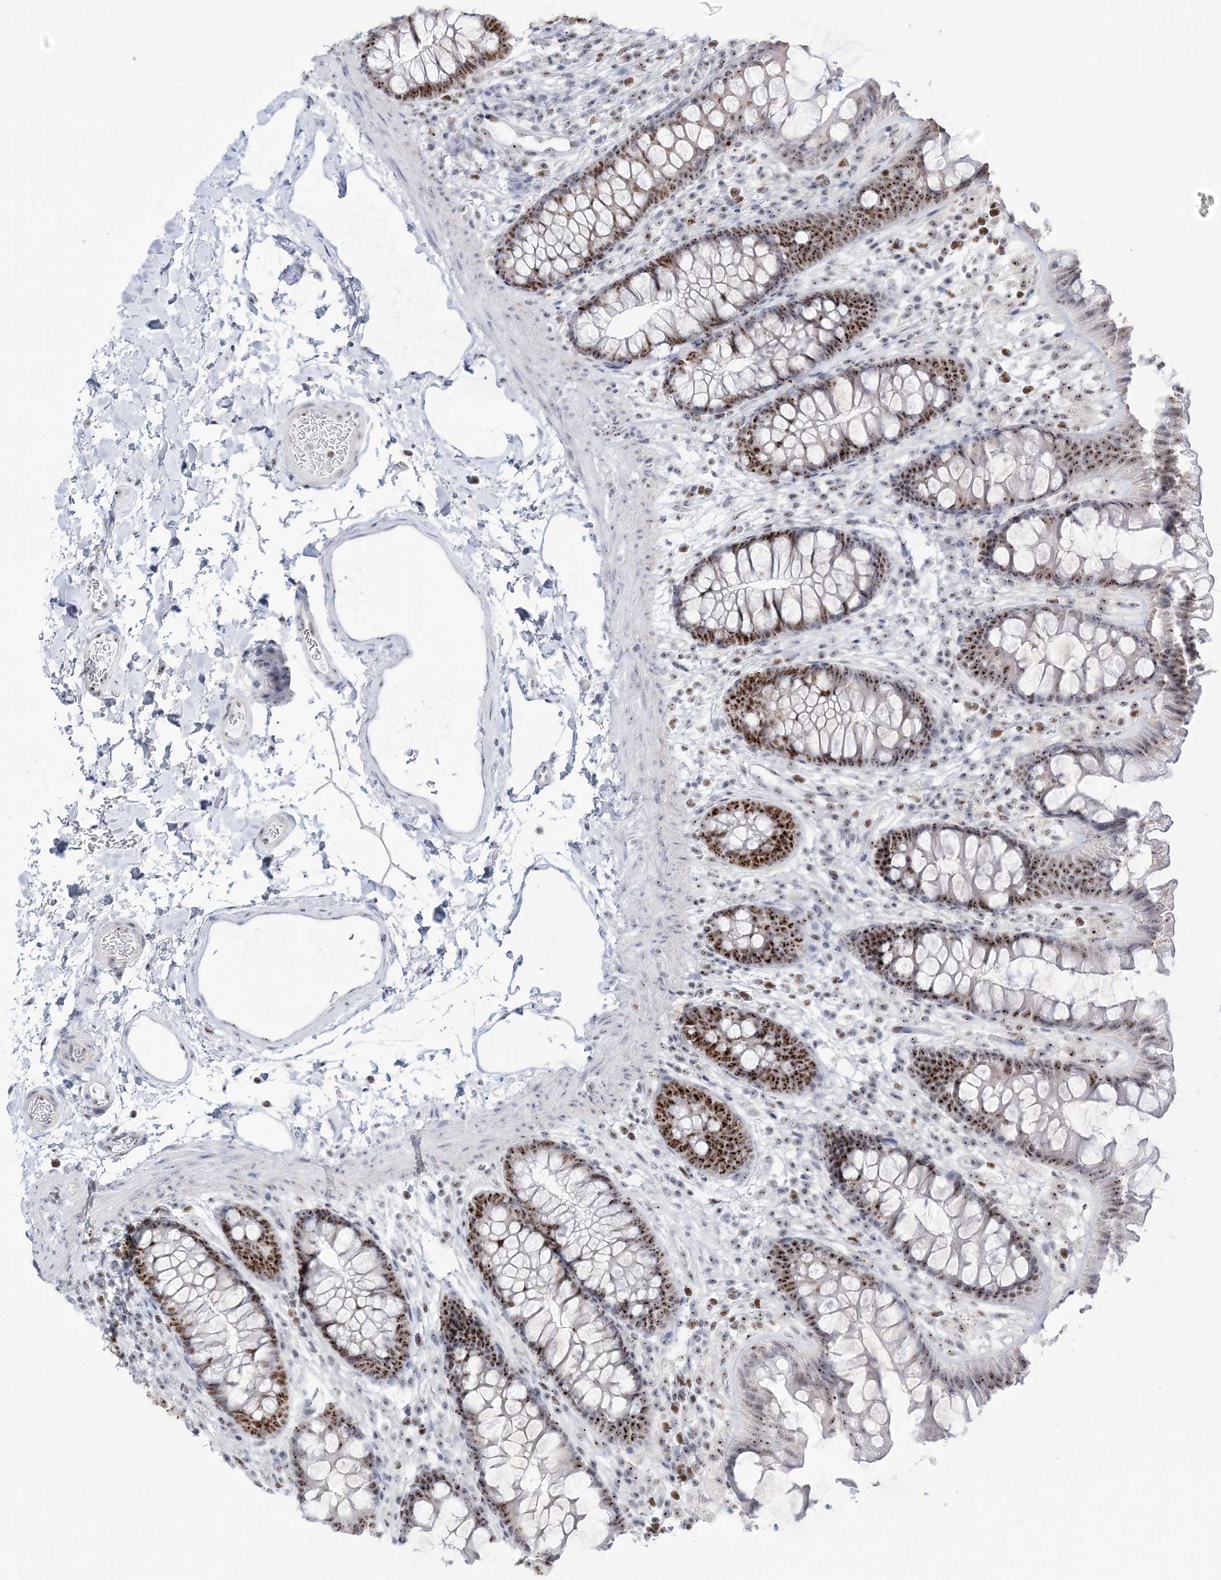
{"staining": {"intensity": "negative", "quantity": "none", "location": "none"}, "tissue": "colon", "cell_type": "Endothelial cells", "image_type": "normal", "snomed": [{"axis": "morphology", "description": "Normal tissue, NOS"}, {"axis": "topography", "description": "Colon"}], "caption": "High power microscopy image of an IHC photomicrograph of benign colon, revealing no significant expression in endothelial cells.", "gene": "DDX21", "patient": {"sex": "female", "age": 62}}